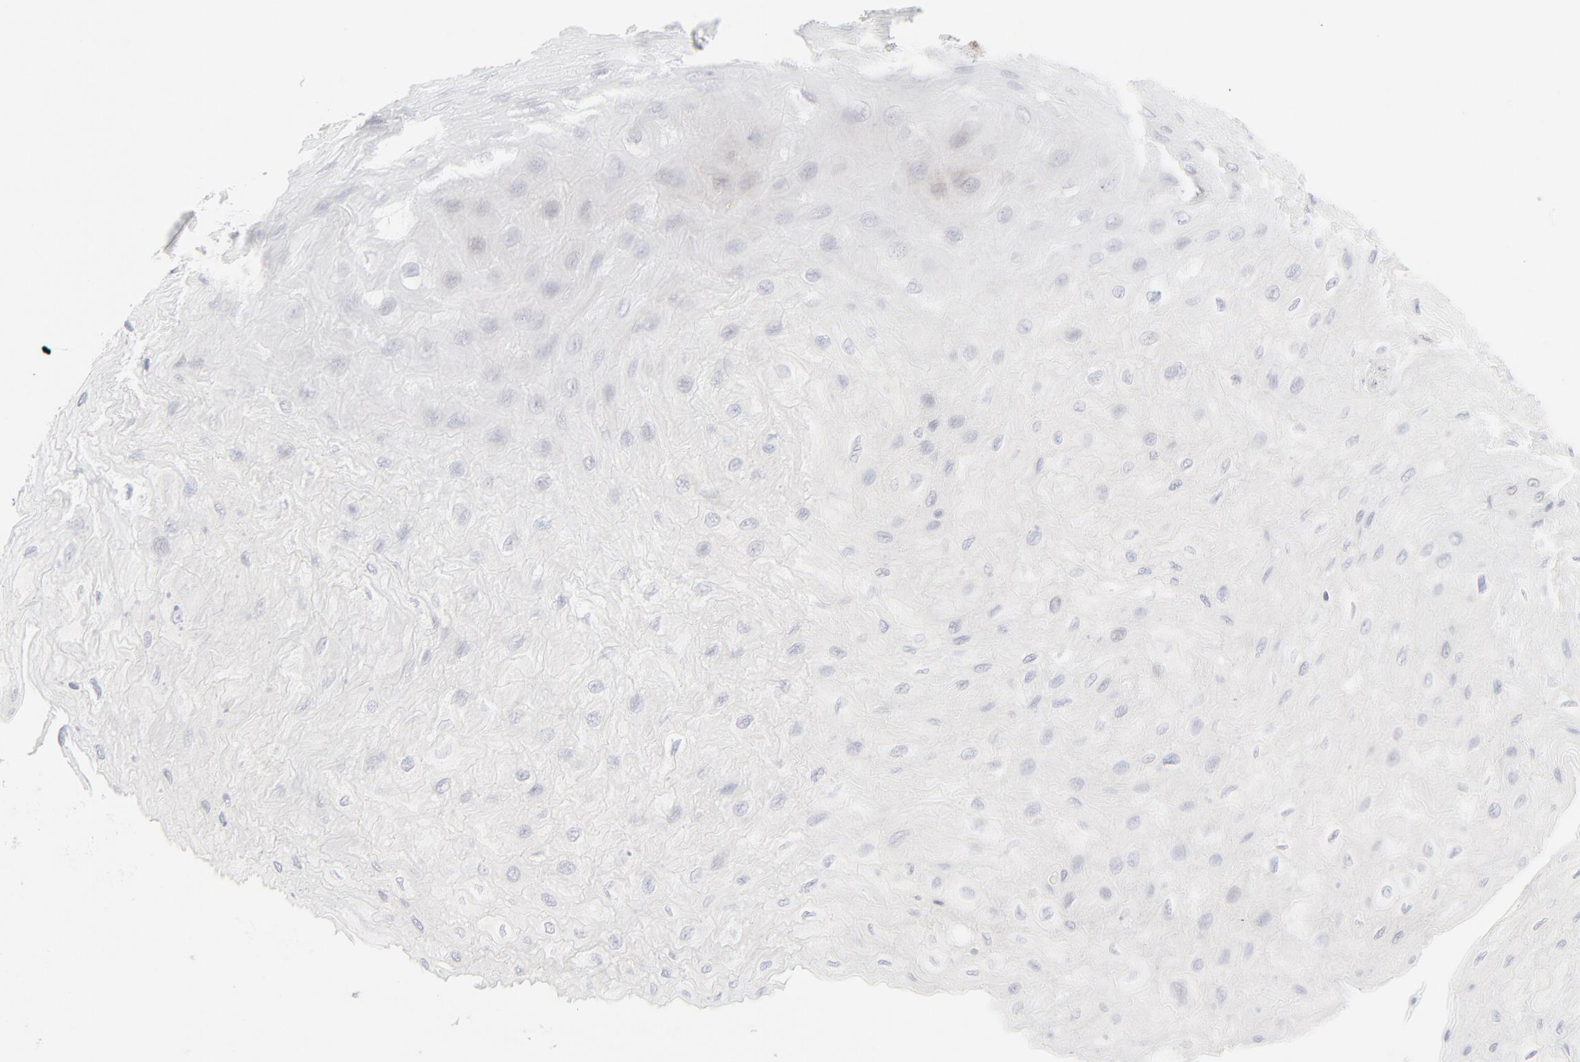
{"staining": {"intensity": "negative", "quantity": "none", "location": "none"}, "tissue": "esophagus", "cell_type": "Squamous epithelial cells", "image_type": "normal", "snomed": [{"axis": "morphology", "description": "Normal tissue, NOS"}, {"axis": "topography", "description": "Esophagus"}], "caption": "High power microscopy photomicrograph of an immunohistochemistry (IHC) micrograph of normal esophagus, revealing no significant expression in squamous epithelial cells.", "gene": "PRKCB", "patient": {"sex": "female", "age": 72}}